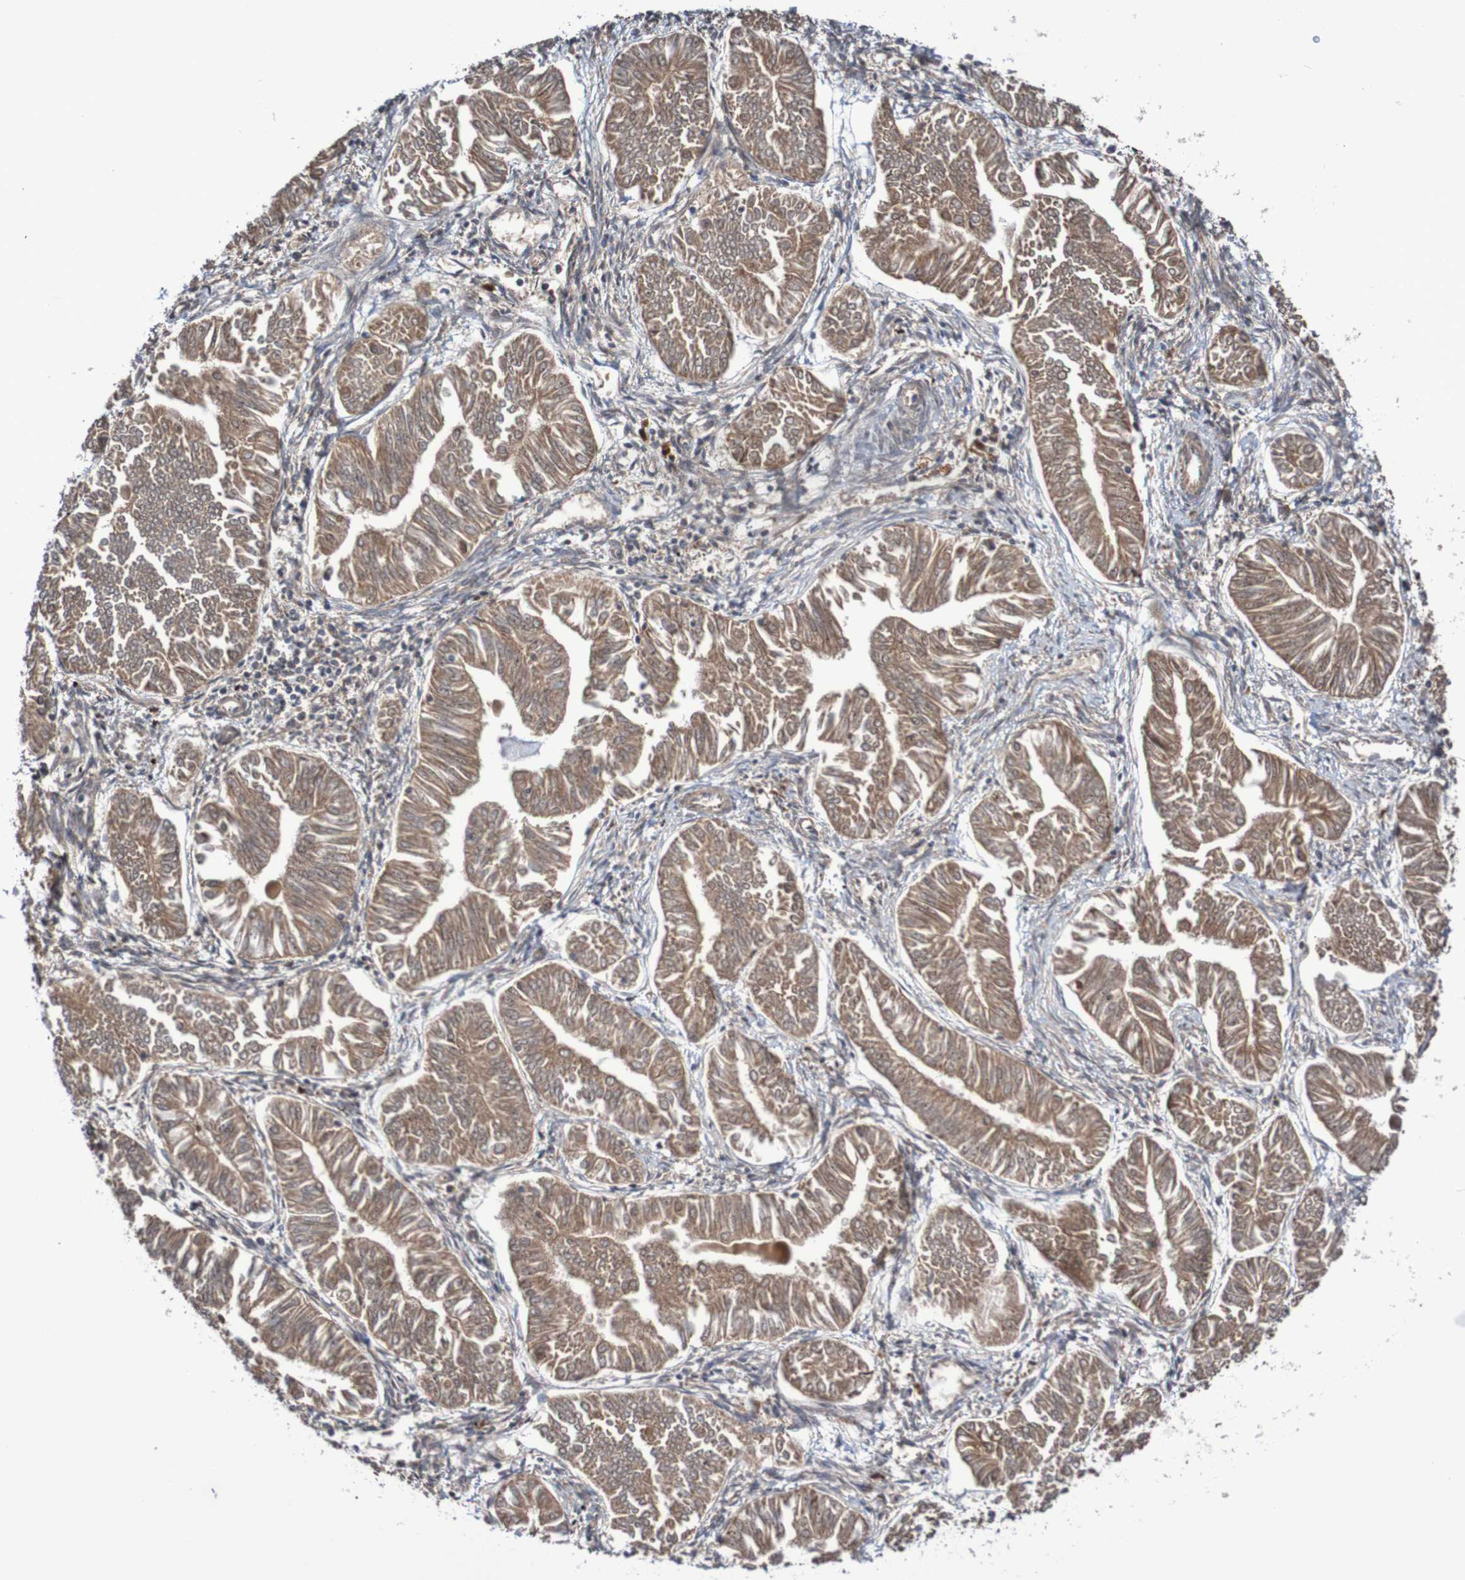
{"staining": {"intensity": "moderate", "quantity": ">75%", "location": "cytoplasmic/membranous"}, "tissue": "endometrial cancer", "cell_type": "Tumor cells", "image_type": "cancer", "snomed": [{"axis": "morphology", "description": "Adenocarcinoma, NOS"}, {"axis": "topography", "description": "Endometrium"}], "caption": "The image exhibits a brown stain indicating the presence of a protein in the cytoplasmic/membranous of tumor cells in adenocarcinoma (endometrial). The staining was performed using DAB (3,3'-diaminobenzidine), with brown indicating positive protein expression. Nuclei are stained blue with hematoxylin.", "gene": "PHPT1", "patient": {"sex": "female", "age": 53}}